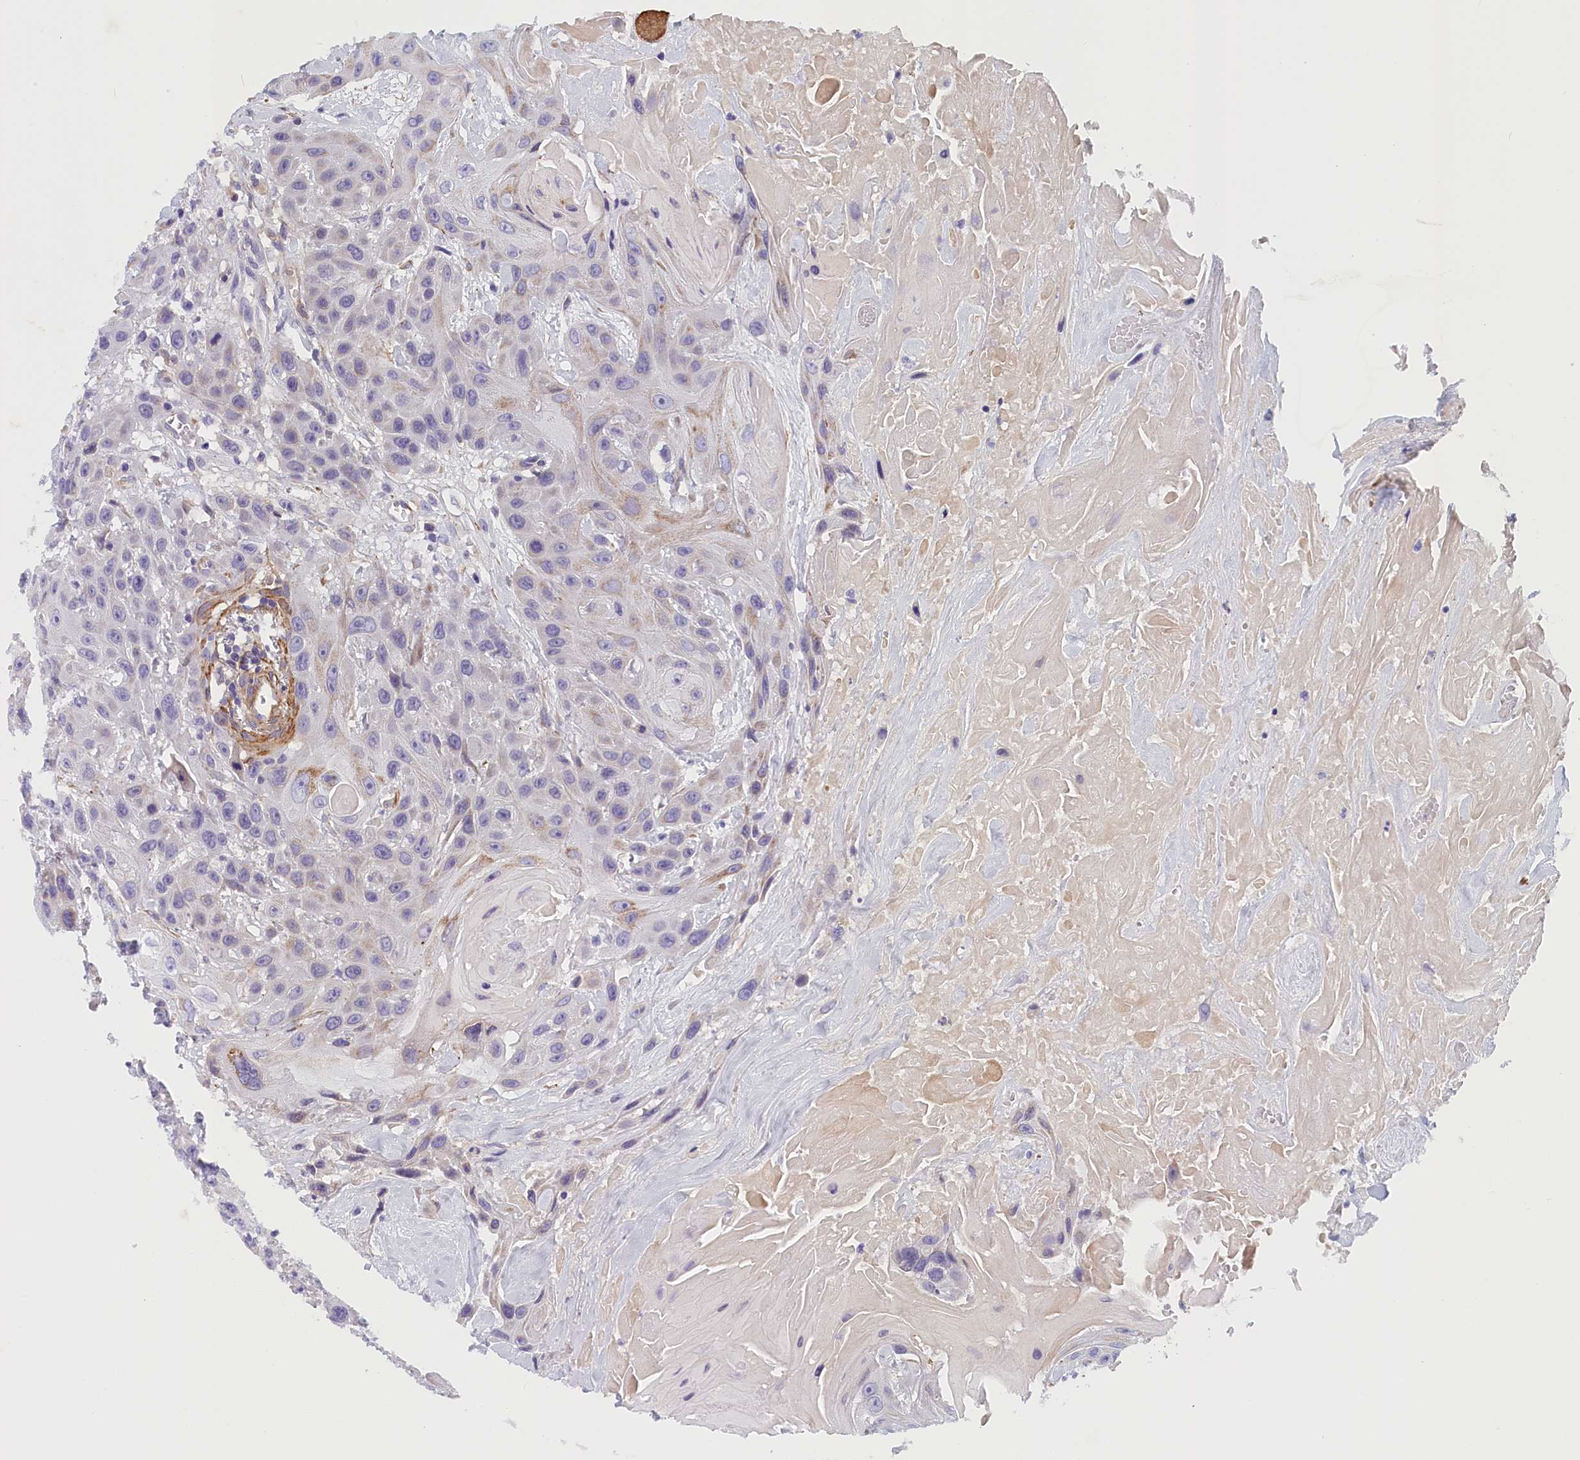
{"staining": {"intensity": "negative", "quantity": "none", "location": "none"}, "tissue": "head and neck cancer", "cell_type": "Tumor cells", "image_type": "cancer", "snomed": [{"axis": "morphology", "description": "Squamous cell carcinoma, NOS"}, {"axis": "topography", "description": "Head-Neck"}], "caption": "This is a histopathology image of IHC staining of head and neck cancer, which shows no positivity in tumor cells.", "gene": "BCL2L13", "patient": {"sex": "male", "age": 81}}